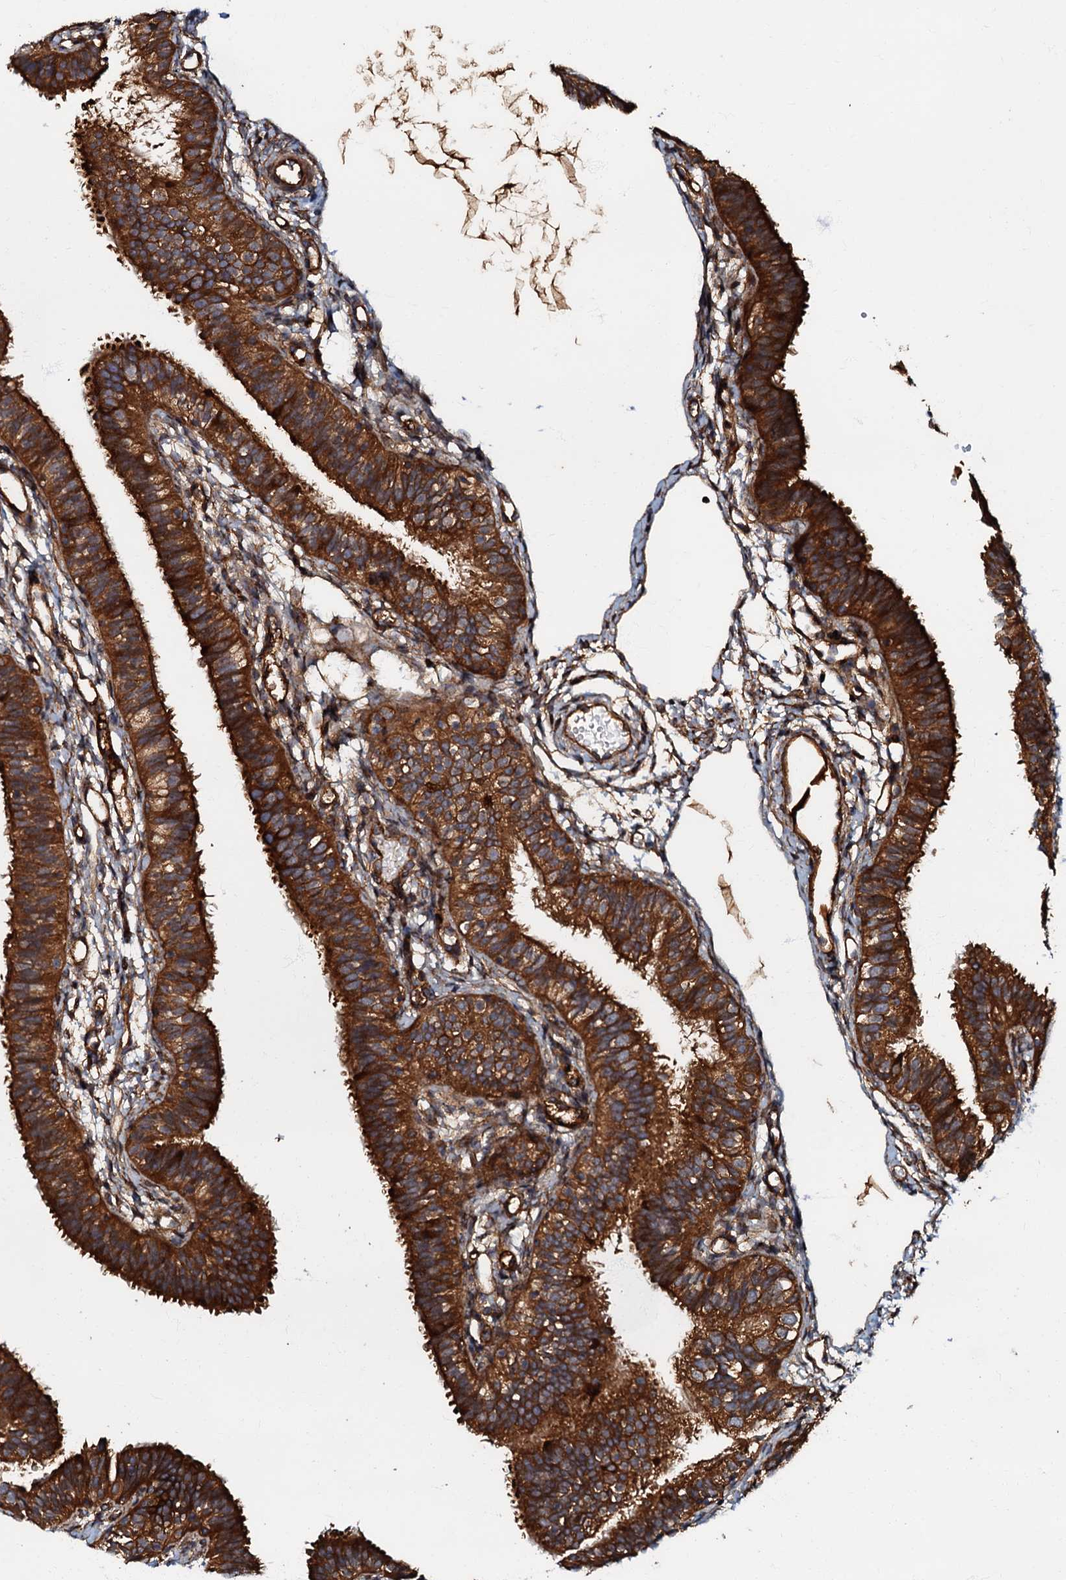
{"staining": {"intensity": "strong", "quantity": ">75%", "location": "cytoplasmic/membranous"}, "tissue": "fallopian tube", "cell_type": "Glandular cells", "image_type": "normal", "snomed": [{"axis": "morphology", "description": "Normal tissue, NOS"}, {"axis": "topography", "description": "Fallopian tube"}], "caption": "Fallopian tube stained with IHC shows strong cytoplasmic/membranous positivity in about >75% of glandular cells. (Brightfield microscopy of DAB IHC at high magnification).", "gene": "BLOC1S6", "patient": {"sex": "female", "age": 35}}